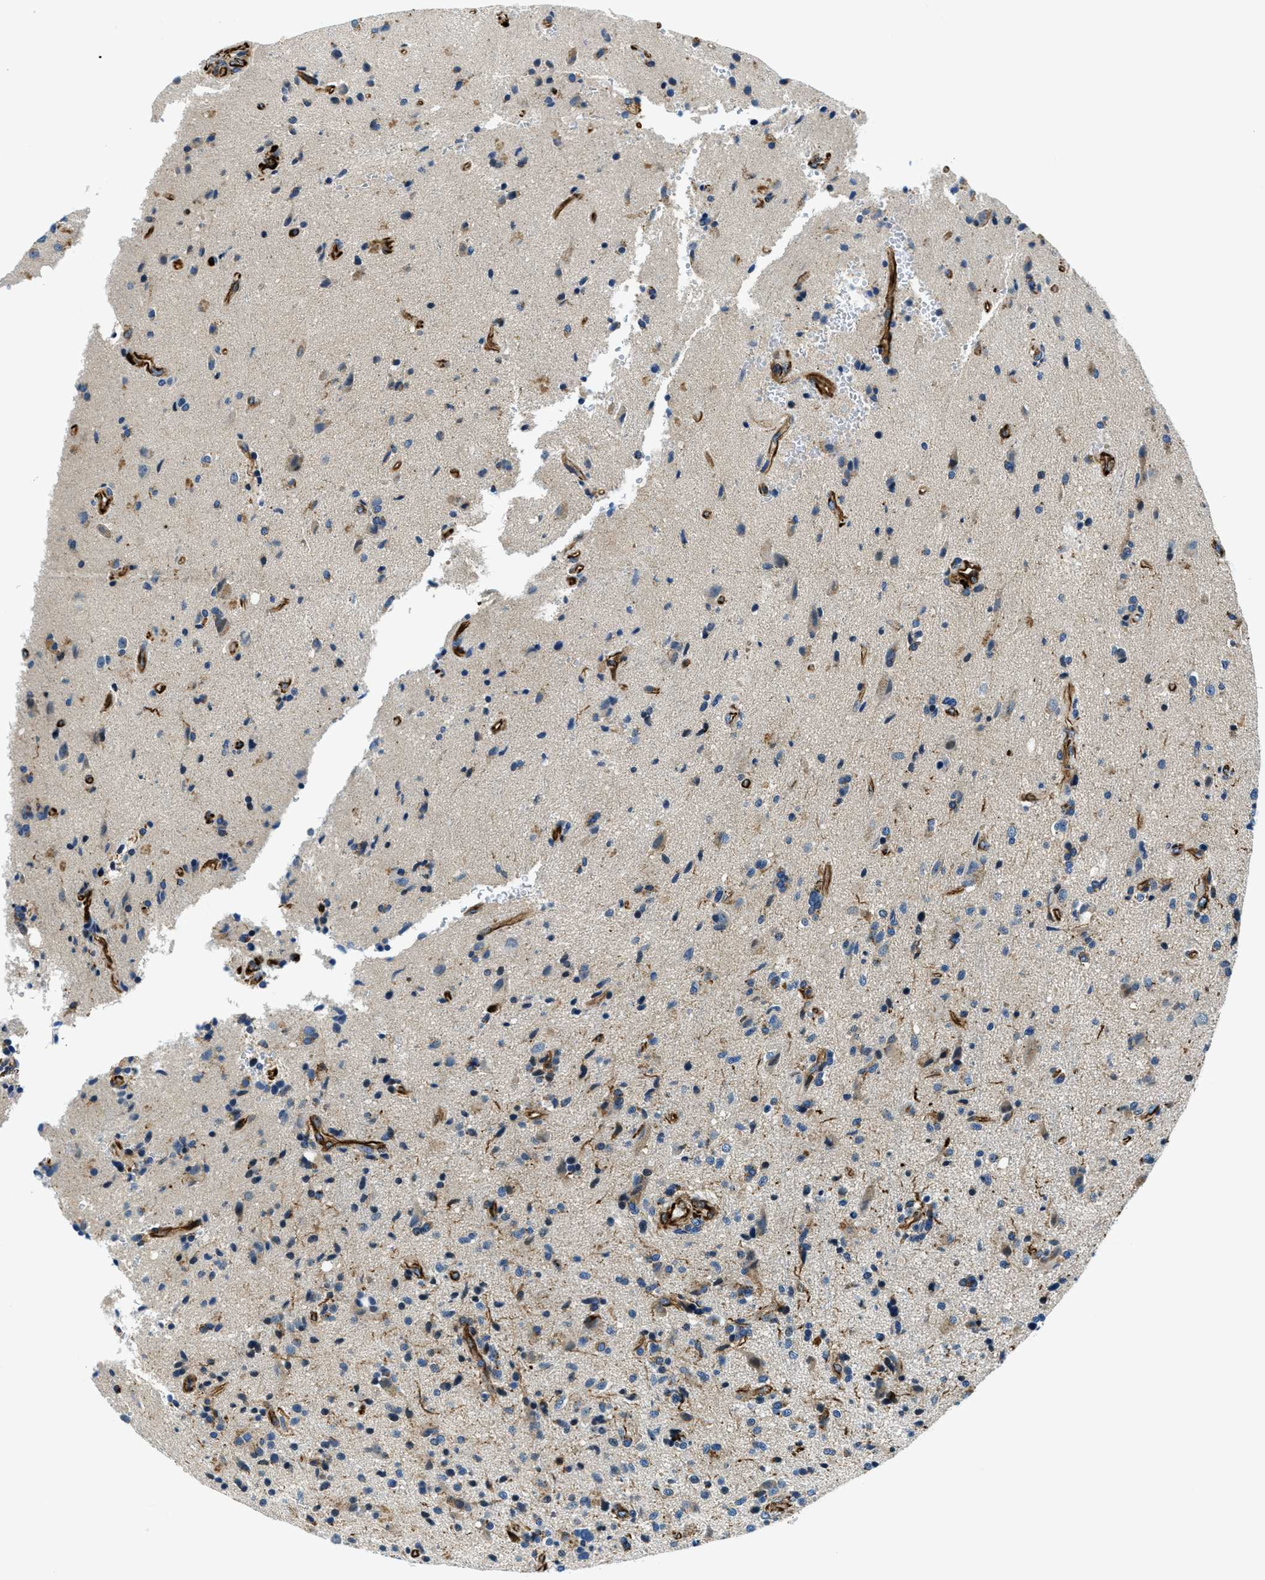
{"staining": {"intensity": "moderate", "quantity": "<25%", "location": "cytoplasmic/membranous"}, "tissue": "glioma", "cell_type": "Tumor cells", "image_type": "cancer", "snomed": [{"axis": "morphology", "description": "Glioma, malignant, High grade"}, {"axis": "topography", "description": "Brain"}], "caption": "Immunohistochemistry (IHC) histopathology image of neoplastic tissue: human glioma stained using immunohistochemistry (IHC) displays low levels of moderate protein expression localized specifically in the cytoplasmic/membranous of tumor cells, appearing as a cytoplasmic/membranous brown color.", "gene": "GNS", "patient": {"sex": "male", "age": 72}}